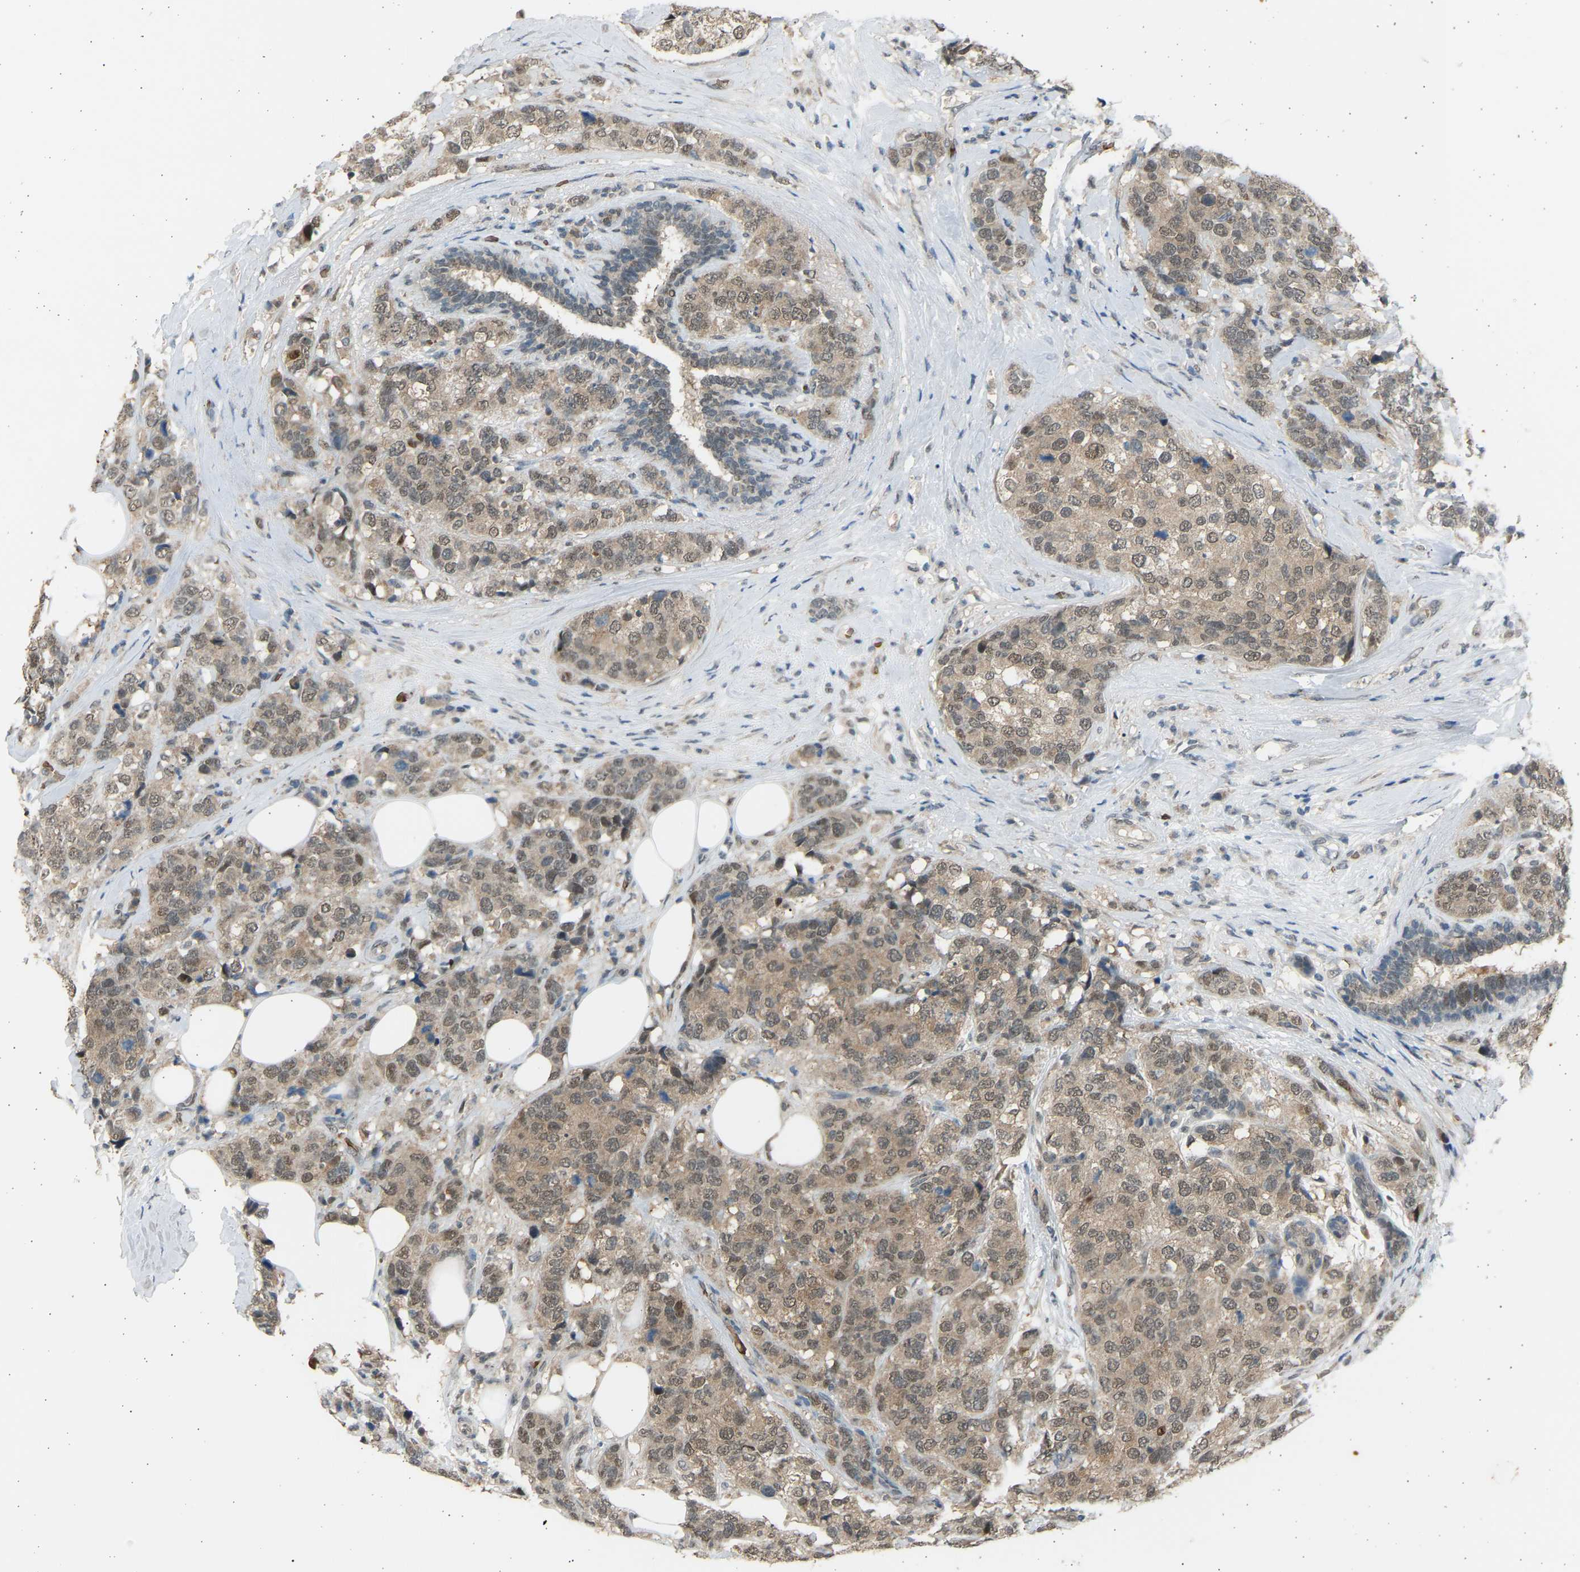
{"staining": {"intensity": "weak", "quantity": ">75%", "location": "cytoplasmic/membranous,nuclear"}, "tissue": "breast cancer", "cell_type": "Tumor cells", "image_type": "cancer", "snomed": [{"axis": "morphology", "description": "Lobular carcinoma"}, {"axis": "topography", "description": "Breast"}], "caption": "The histopathology image displays a brown stain indicating the presence of a protein in the cytoplasmic/membranous and nuclear of tumor cells in lobular carcinoma (breast). The protein is shown in brown color, while the nuclei are stained blue.", "gene": "BIRC2", "patient": {"sex": "female", "age": 59}}